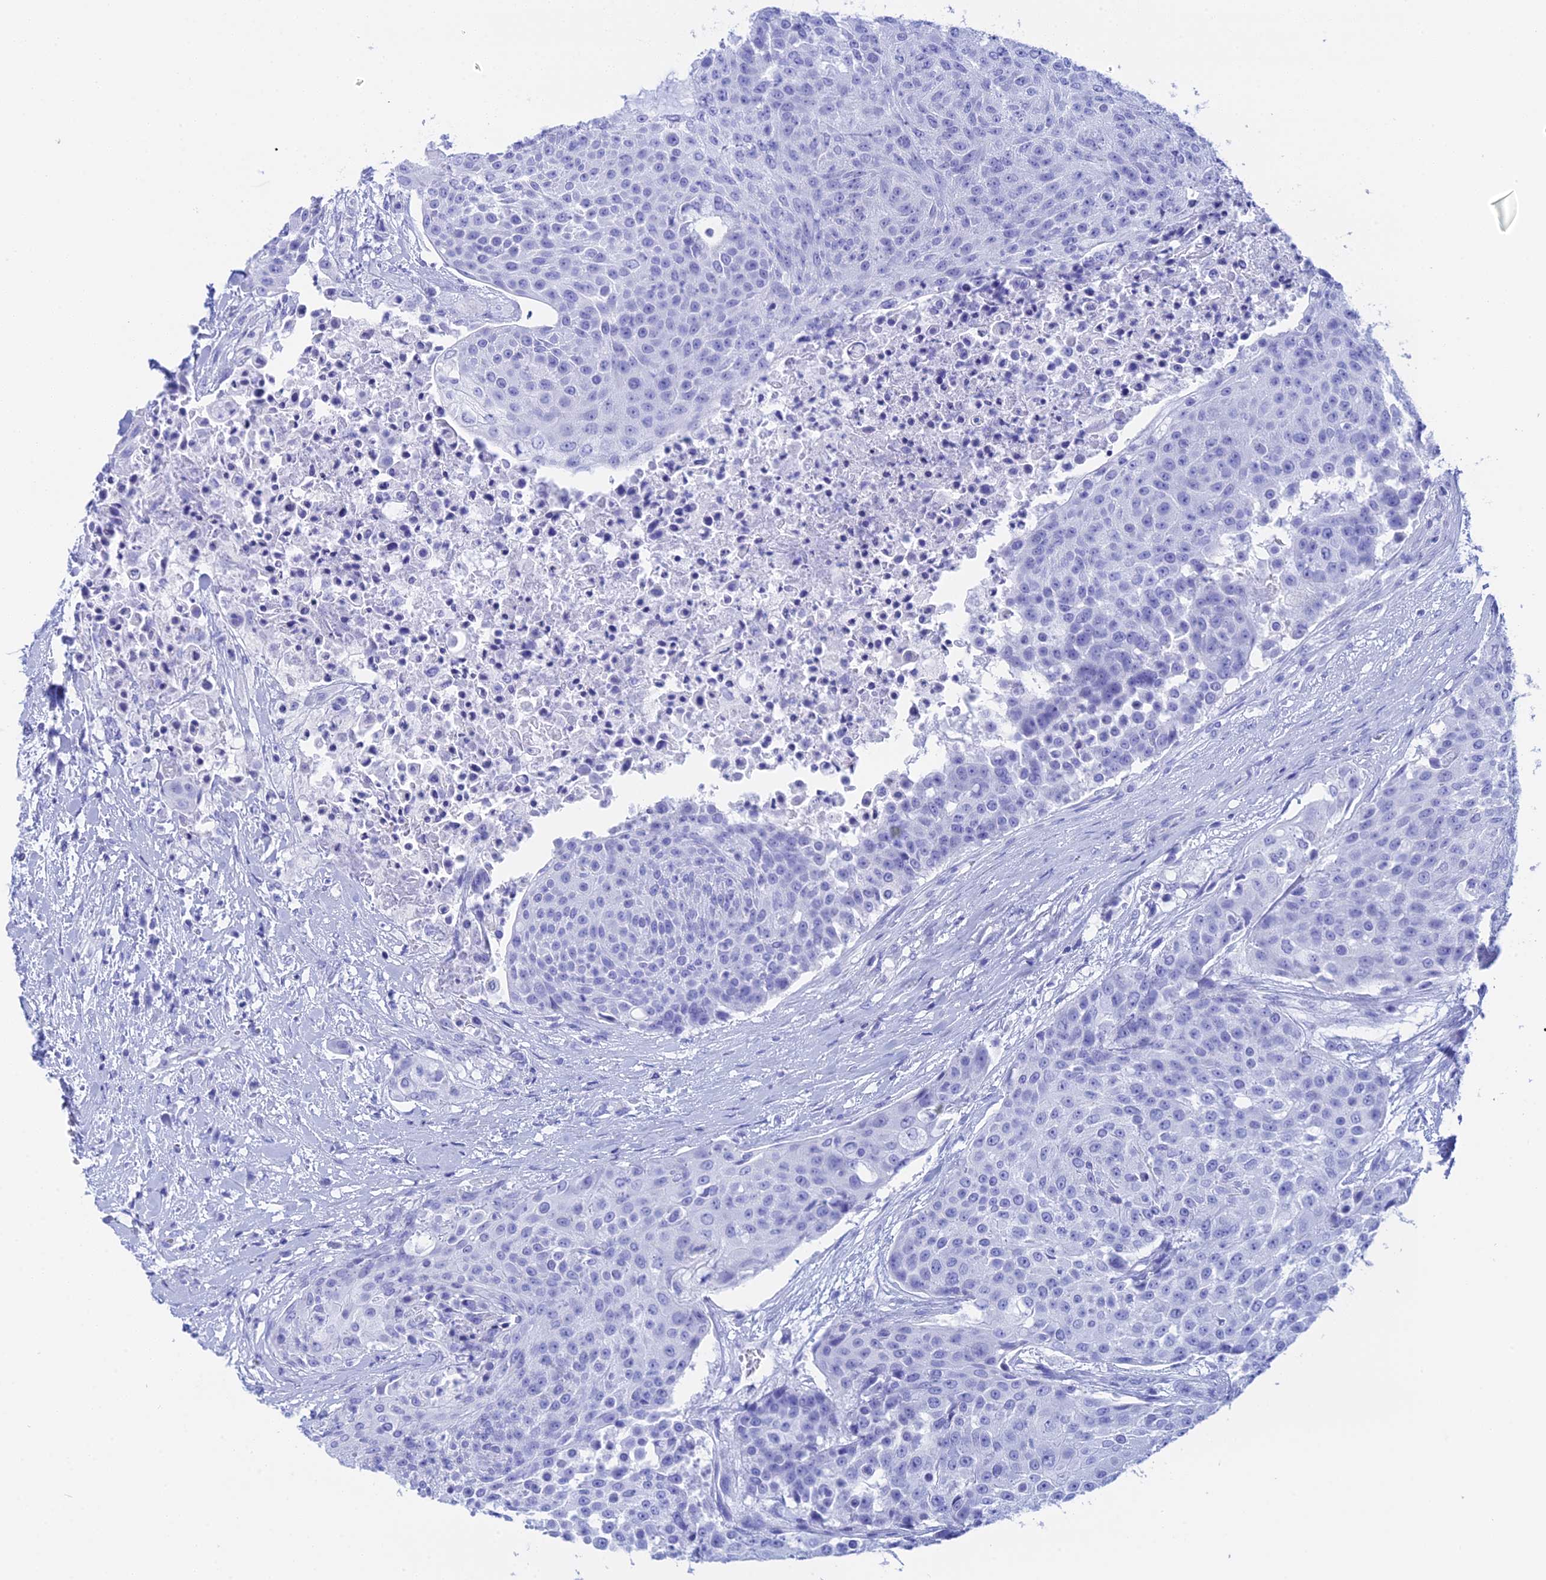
{"staining": {"intensity": "negative", "quantity": "none", "location": "none"}, "tissue": "urothelial cancer", "cell_type": "Tumor cells", "image_type": "cancer", "snomed": [{"axis": "morphology", "description": "Urothelial carcinoma, High grade"}, {"axis": "topography", "description": "Urinary bladder"}], "caption": "The IHC photomicrograph has no significant expression in tumor cells of urothelial cancer tissue. (DAB (3,3'-diaminobenzidine) immunohistochemistry (IHC) with hematoxylin counter stain).", "gene": "TEX101", "patient": {"sex": "female", "age": 63}}